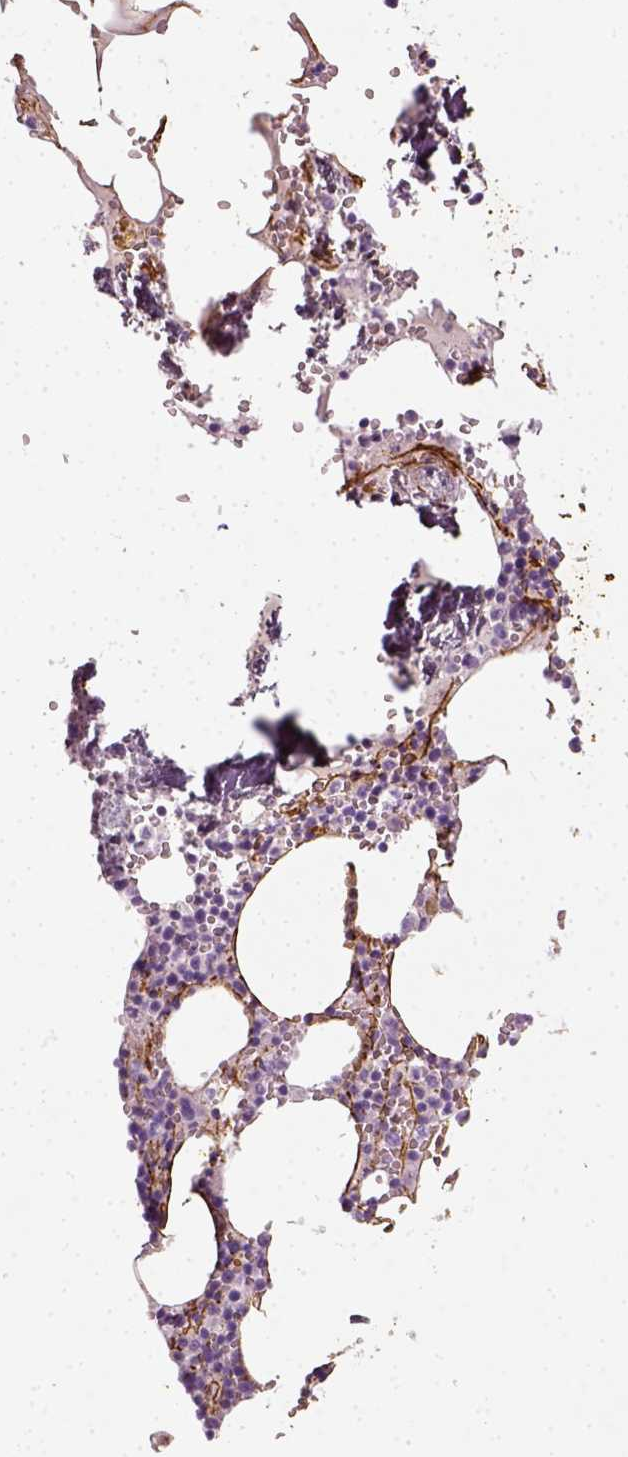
{"staining": {"intensity": "negative", "quantity": "none", "location": "none"}, "tissue": "bone marrow", "cell_type": "Hematopoietic cells", "image_type": "normal", "snomed": [{"axis": "morphology", "description": "Normal tissue, NOS"}, {"axis": "topography", "description": "Bone marrow"}], "caption": "High power microscopy histopathology image of an IHC photomicrograph of unremarkable bone marrow, revealing no significant positivity in hematopoietic cells.", "gene": "COL6A2", "patient": {"sex": "male", "age": 54}}